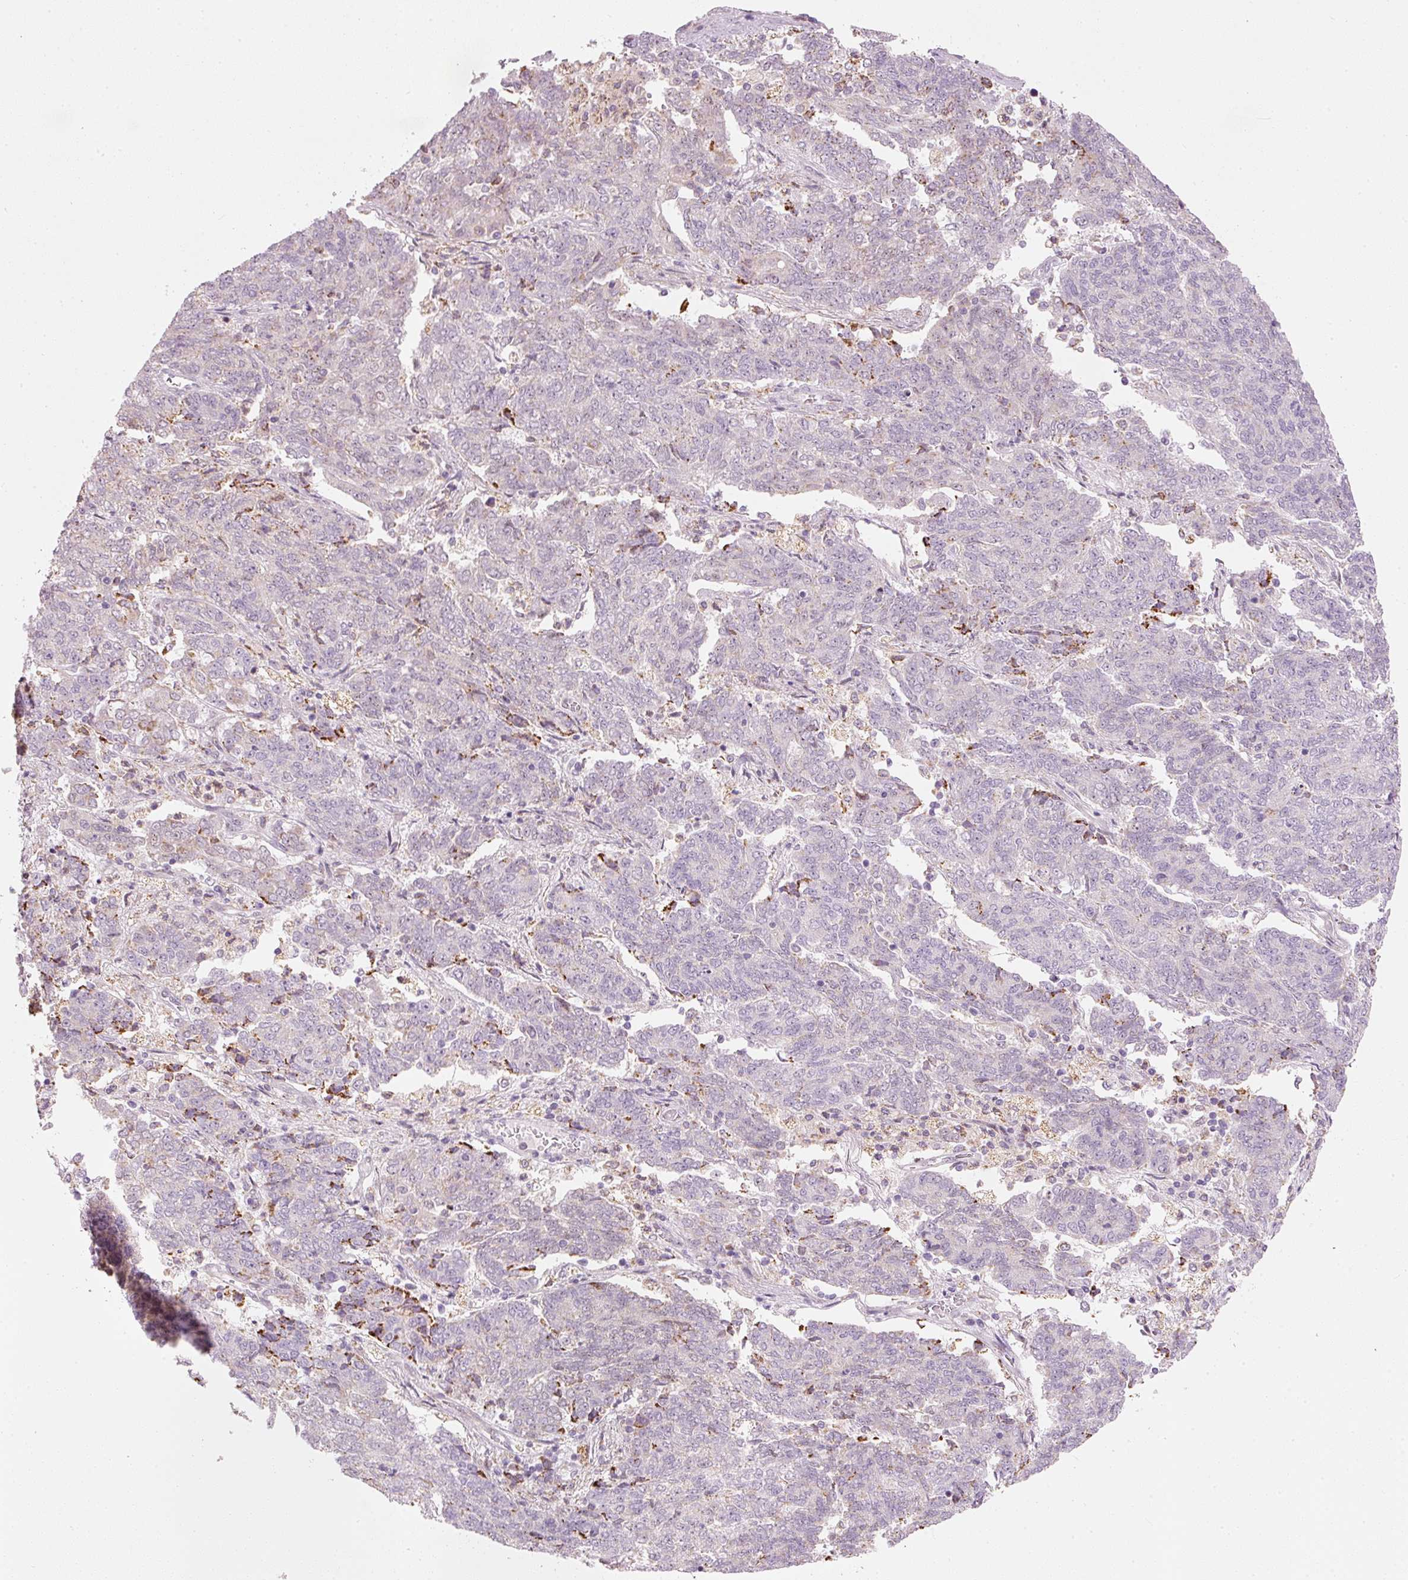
{"staining": {"intensity": "negative", "quantity": "none", "location": "none"}, "tissue": "endometrial cancer", "cell_type": "Tumor cells", "image_type": "cancer", "snomed": [{"axis": "morphology", "description": "Adenocarcinoma, NOS"}, {"axis": "topography", "description": "Endometrium"}], "caption": "Immunohistochemistry (IHC) image of neoplastic tissue: human endometrial adenocarcinoma stained with DAB (3,3'-diaminobenzidine) demonstrates no significant protein expression in tumor cells.", "gene": "RNF39", "patient": {"sex": "female", "age": 80}}